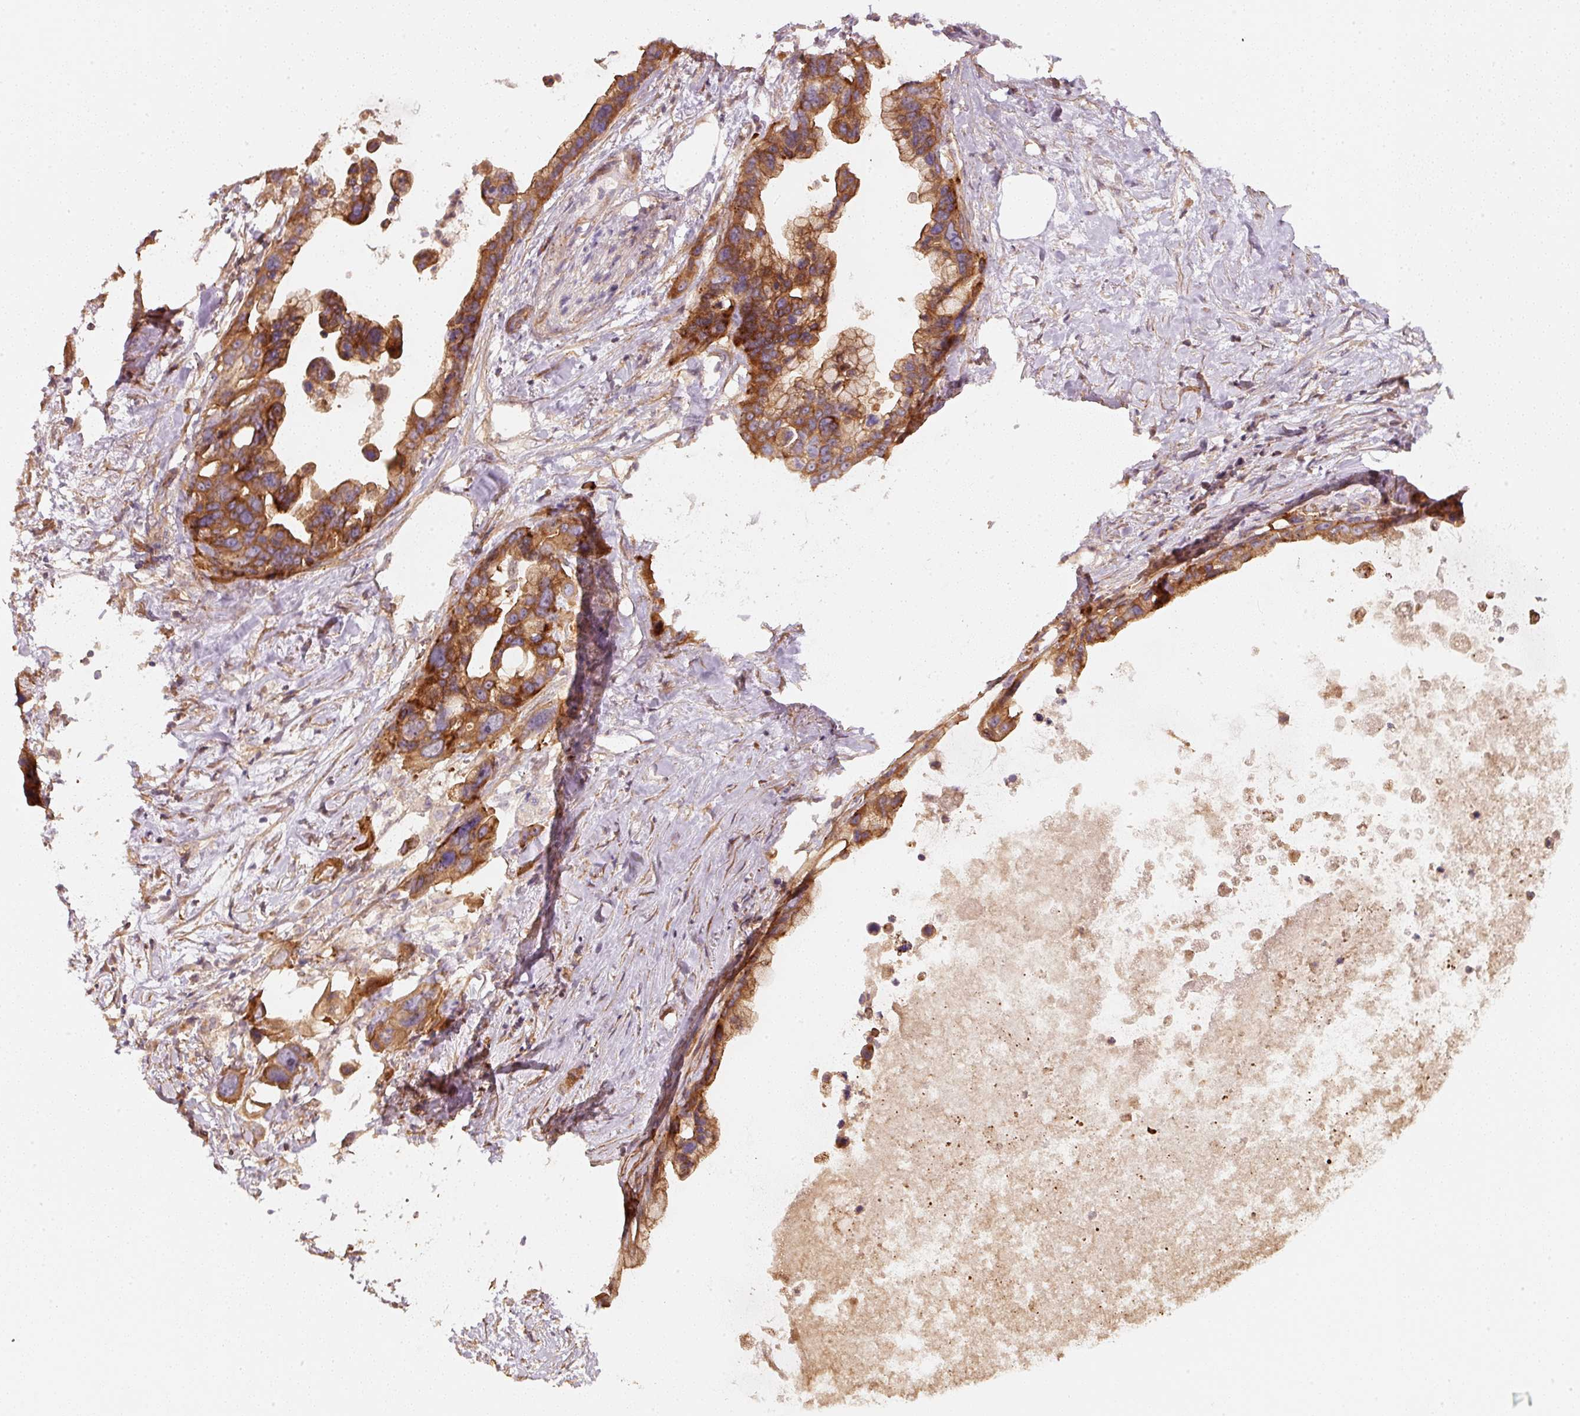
{"staining": {"intensity": "strong", "quantity": ">75%", "location": "cytoplasmic/membranous"}, "tissue": "pancreatic cancer", "cell_type": "Tumor cells", "image_type": "cancer", "snomed": [{"axis": "morphology", "description": "Adenocarcinoma, NOS"}, {"axis": "topography", "description": "Pancreas"}], "caption": "Strong cytoplasmic/membranous positivity for a protein is appreciated in about >75% of tumor cells of adenocarcinoma (pancreatic) using immunohistochemistry (IHC).", "gene": "CEP95", "patient": {"sex": "female", "age": 83}}